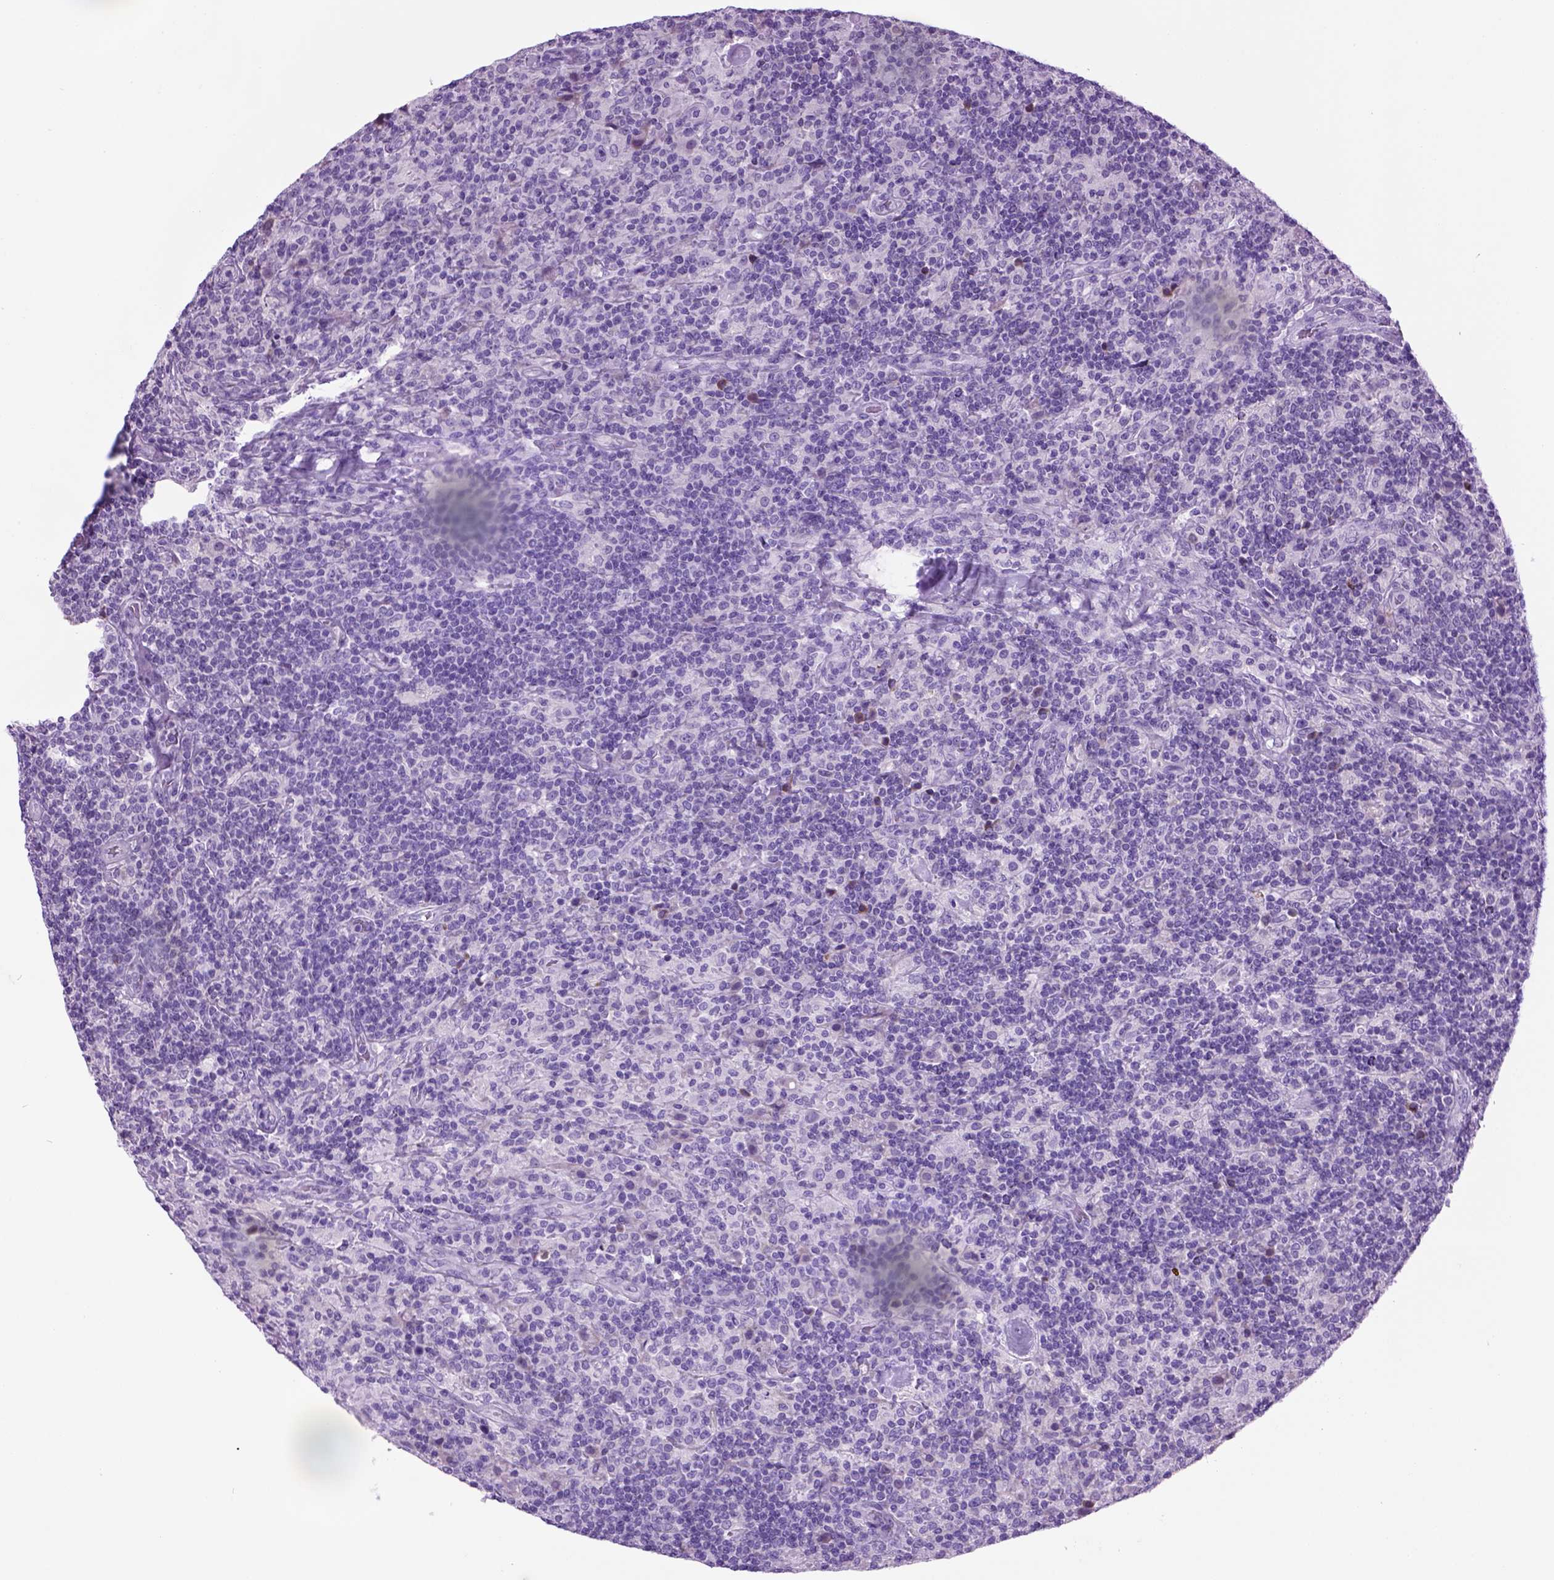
{"staining": {"intensity": "negative", "quantity": "none", "location": "none"}, "tissue": "lymphoma", "cell_type": "Tumor cells", "image_type": "cancer", "snomed": [{"axis": "morphology", "description": "Hodgkin's disease, NOS"}, {"axis": "topography", "description": "Lymph node"}], "caption": "A high-resolution image shows immunohistochemistry staining of Hodgkin's disease, which shows no significant expression in tumor cells.", "gene": "HHIPL2", "patient": {"sex": "male", "age": 70}}